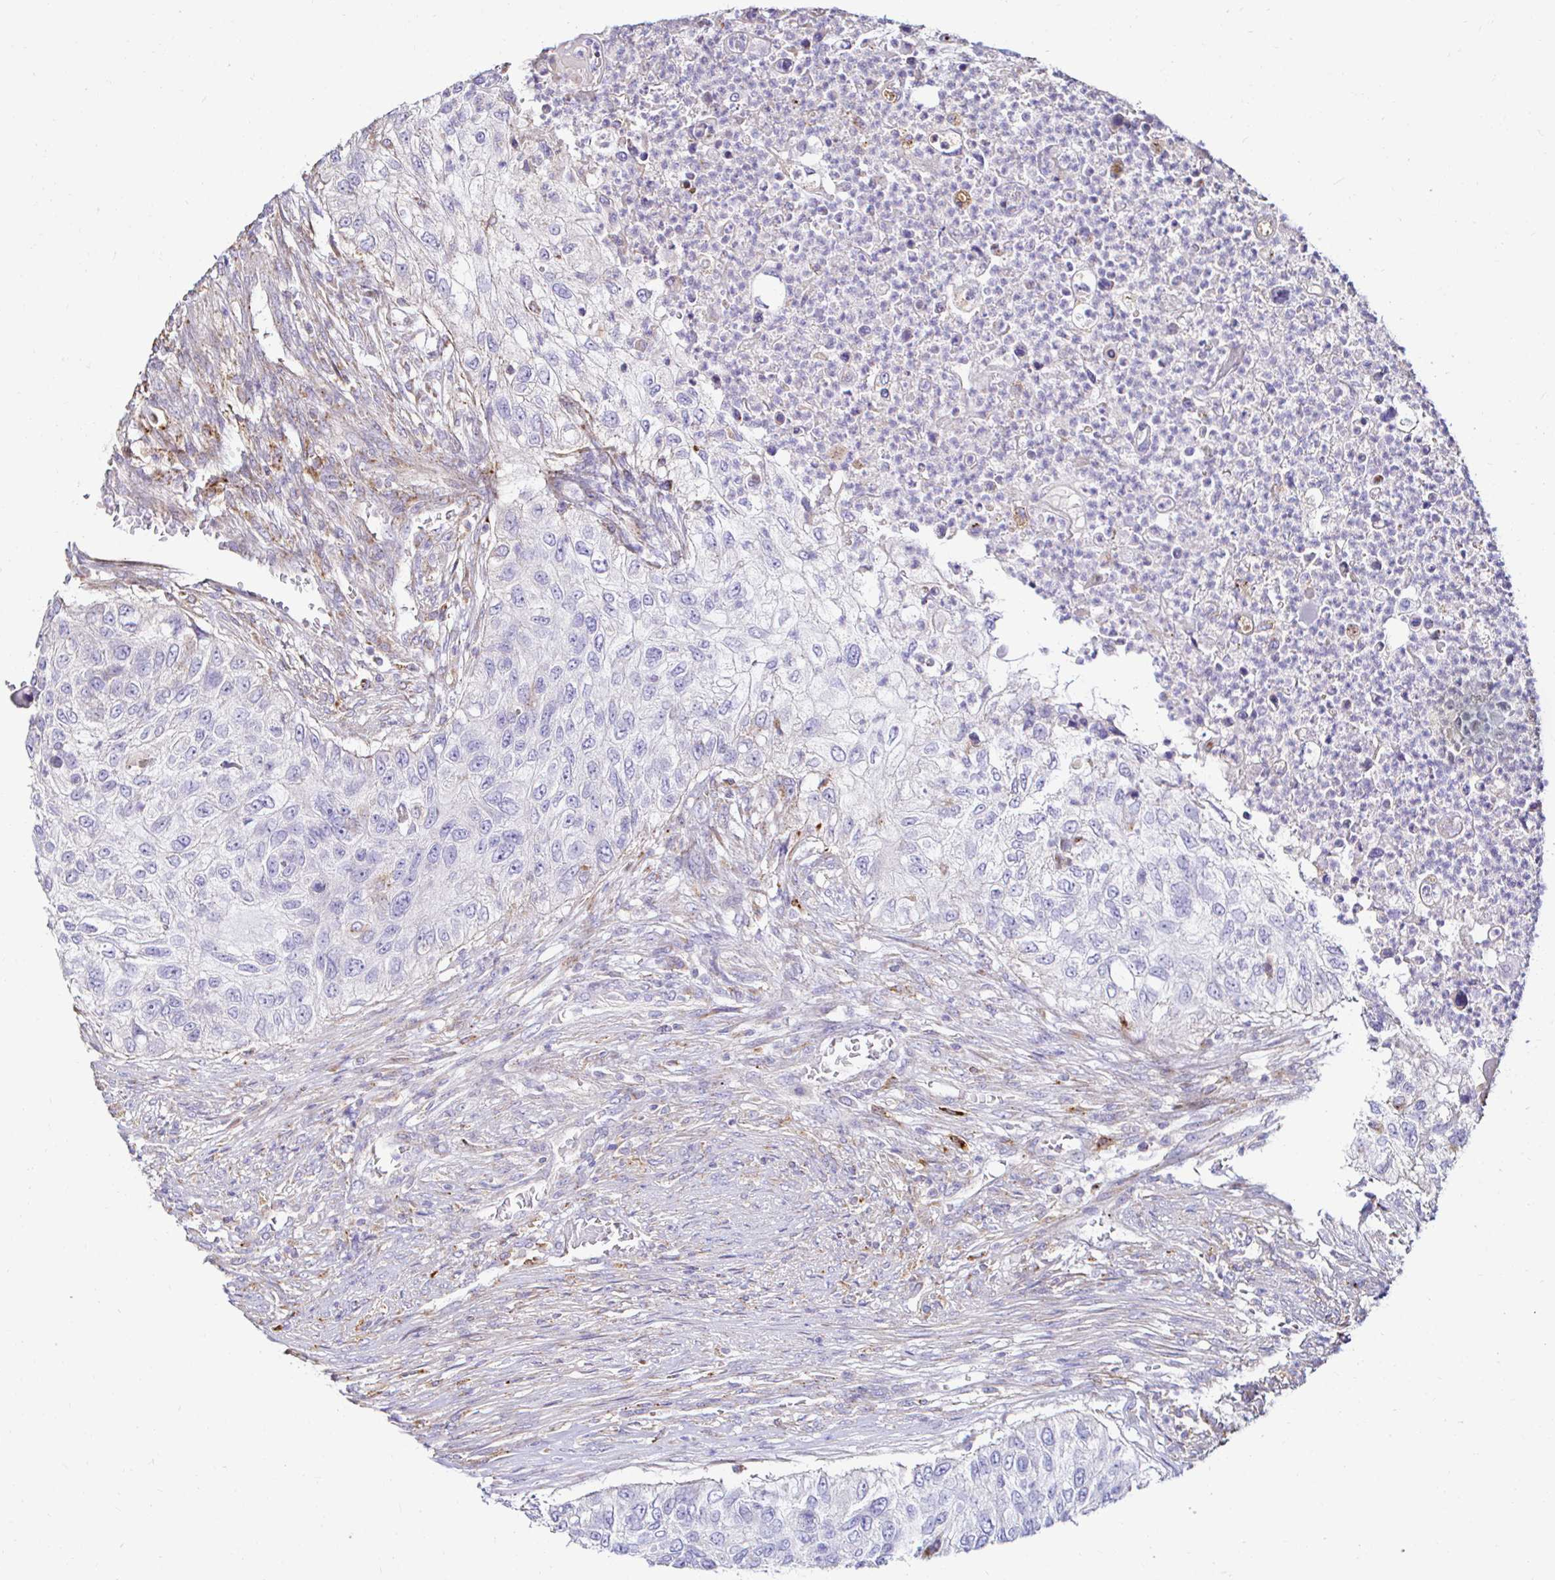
{"staining": {"intensity": "negative", "quantity": "none", "location": "none"}, "tissue": "urothelial cancer", "cell_type": "Tumor cells", "image_type": "cancer", "snomed": [{"axis": "morphology", "description": "Urothelial carcinoma, High grade"}, {"axis": "topography", "description": "Urinary bladder"}], "caption": "This image is of high-grade urothelial carcinoma stained with immunohistochemistry to label a protein in brown with the nuclei are counter-stained blue. There is no expression in tumor cells.", "gene": "GALNS", "patient": {"sex": "female", "age": 60}}